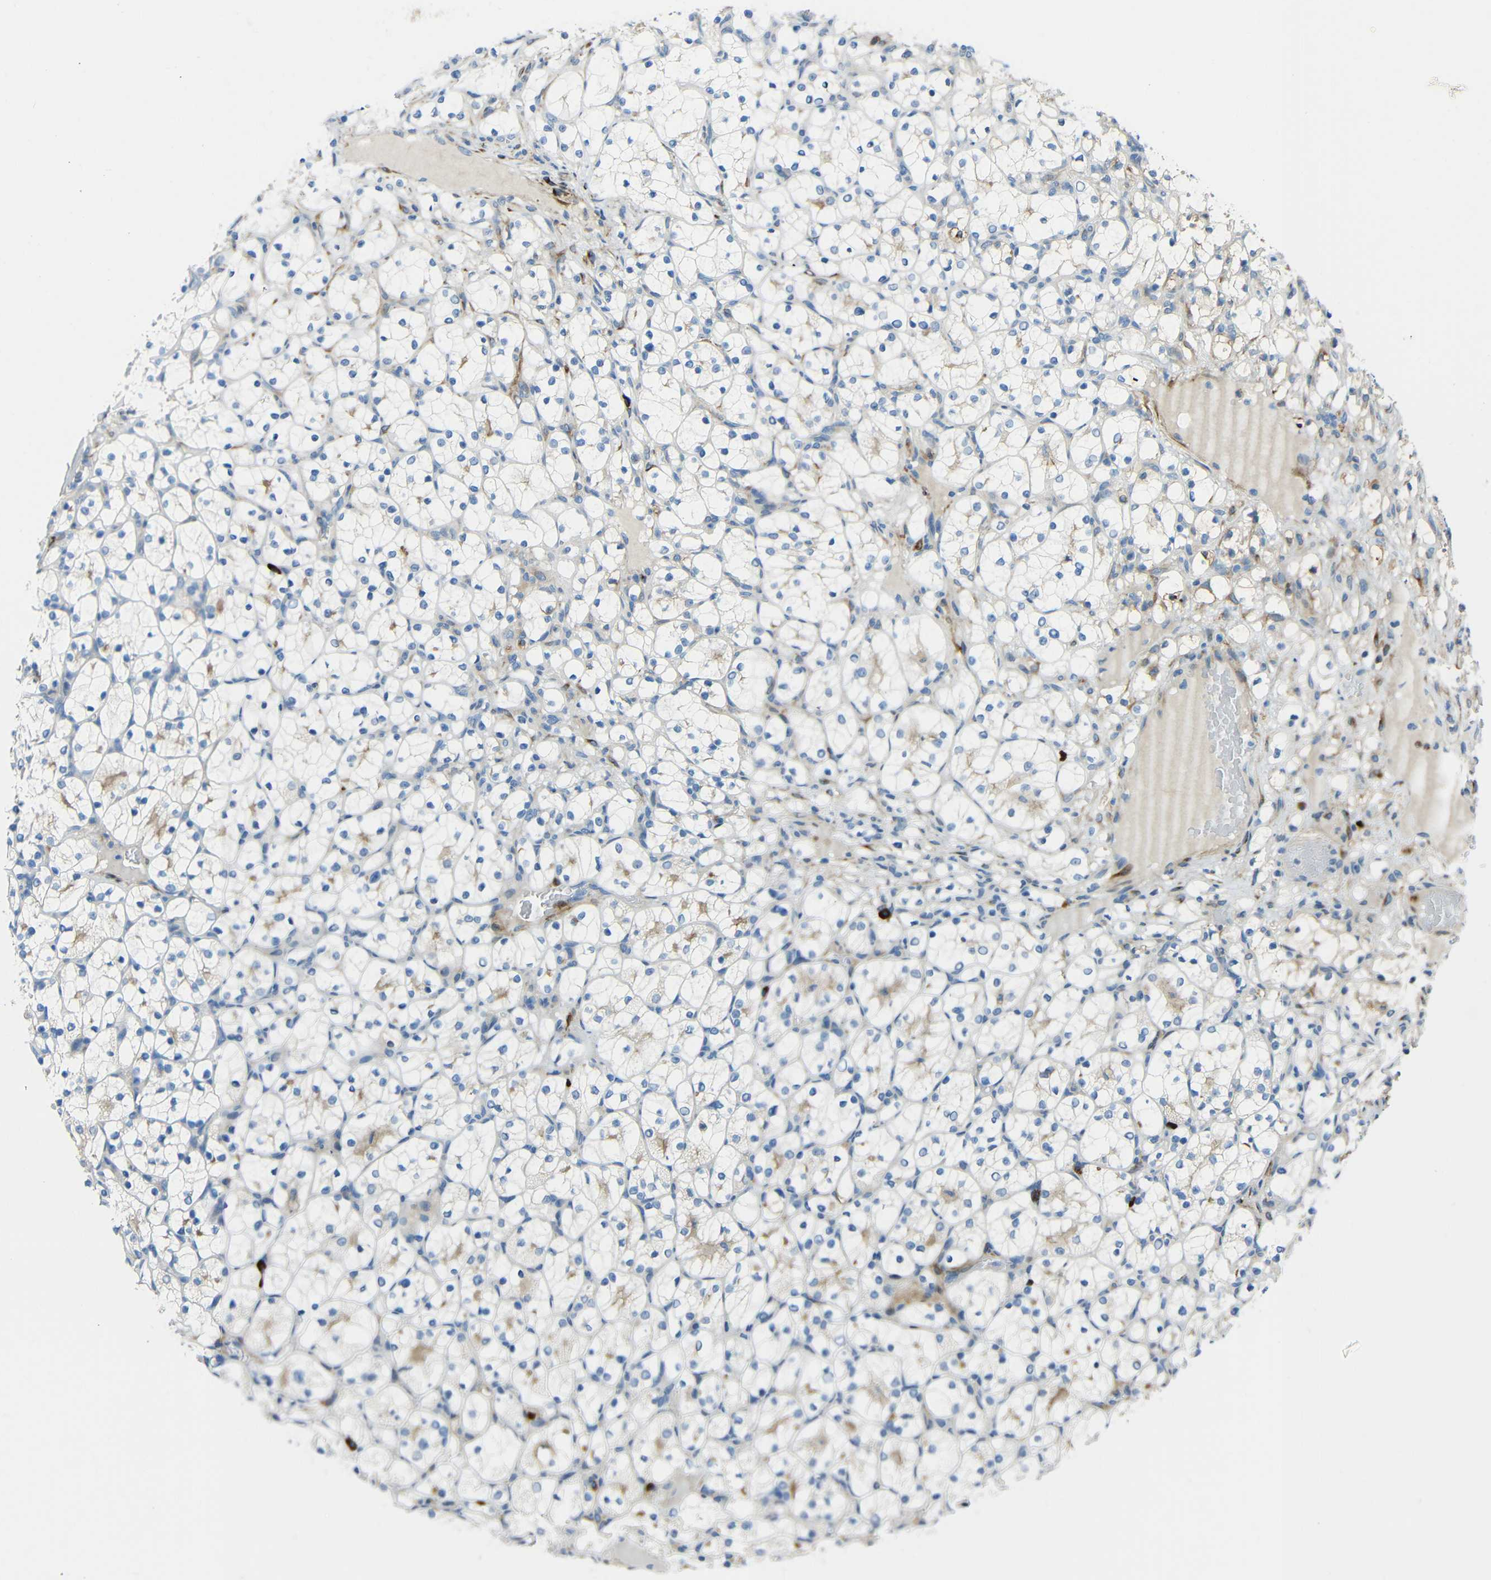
{"staining": {"intensity": "negative", "quantity": "none", "location": "none"}, "tissue": "renal cancer", "cell_type": "Tumor cells", "image_type": "cancer", "snomed": [{"axis": "morphology", "description": "Adenocarcinoma, NOS"}, {"axis": "topography", "description": "Kidney"}], "caption": "The micrograph reveals no significant positivity in tumor cells of adenocarcinoma (renal).", "gene": "DCLK1", "patient": {"sex": "female", "age": 69}}